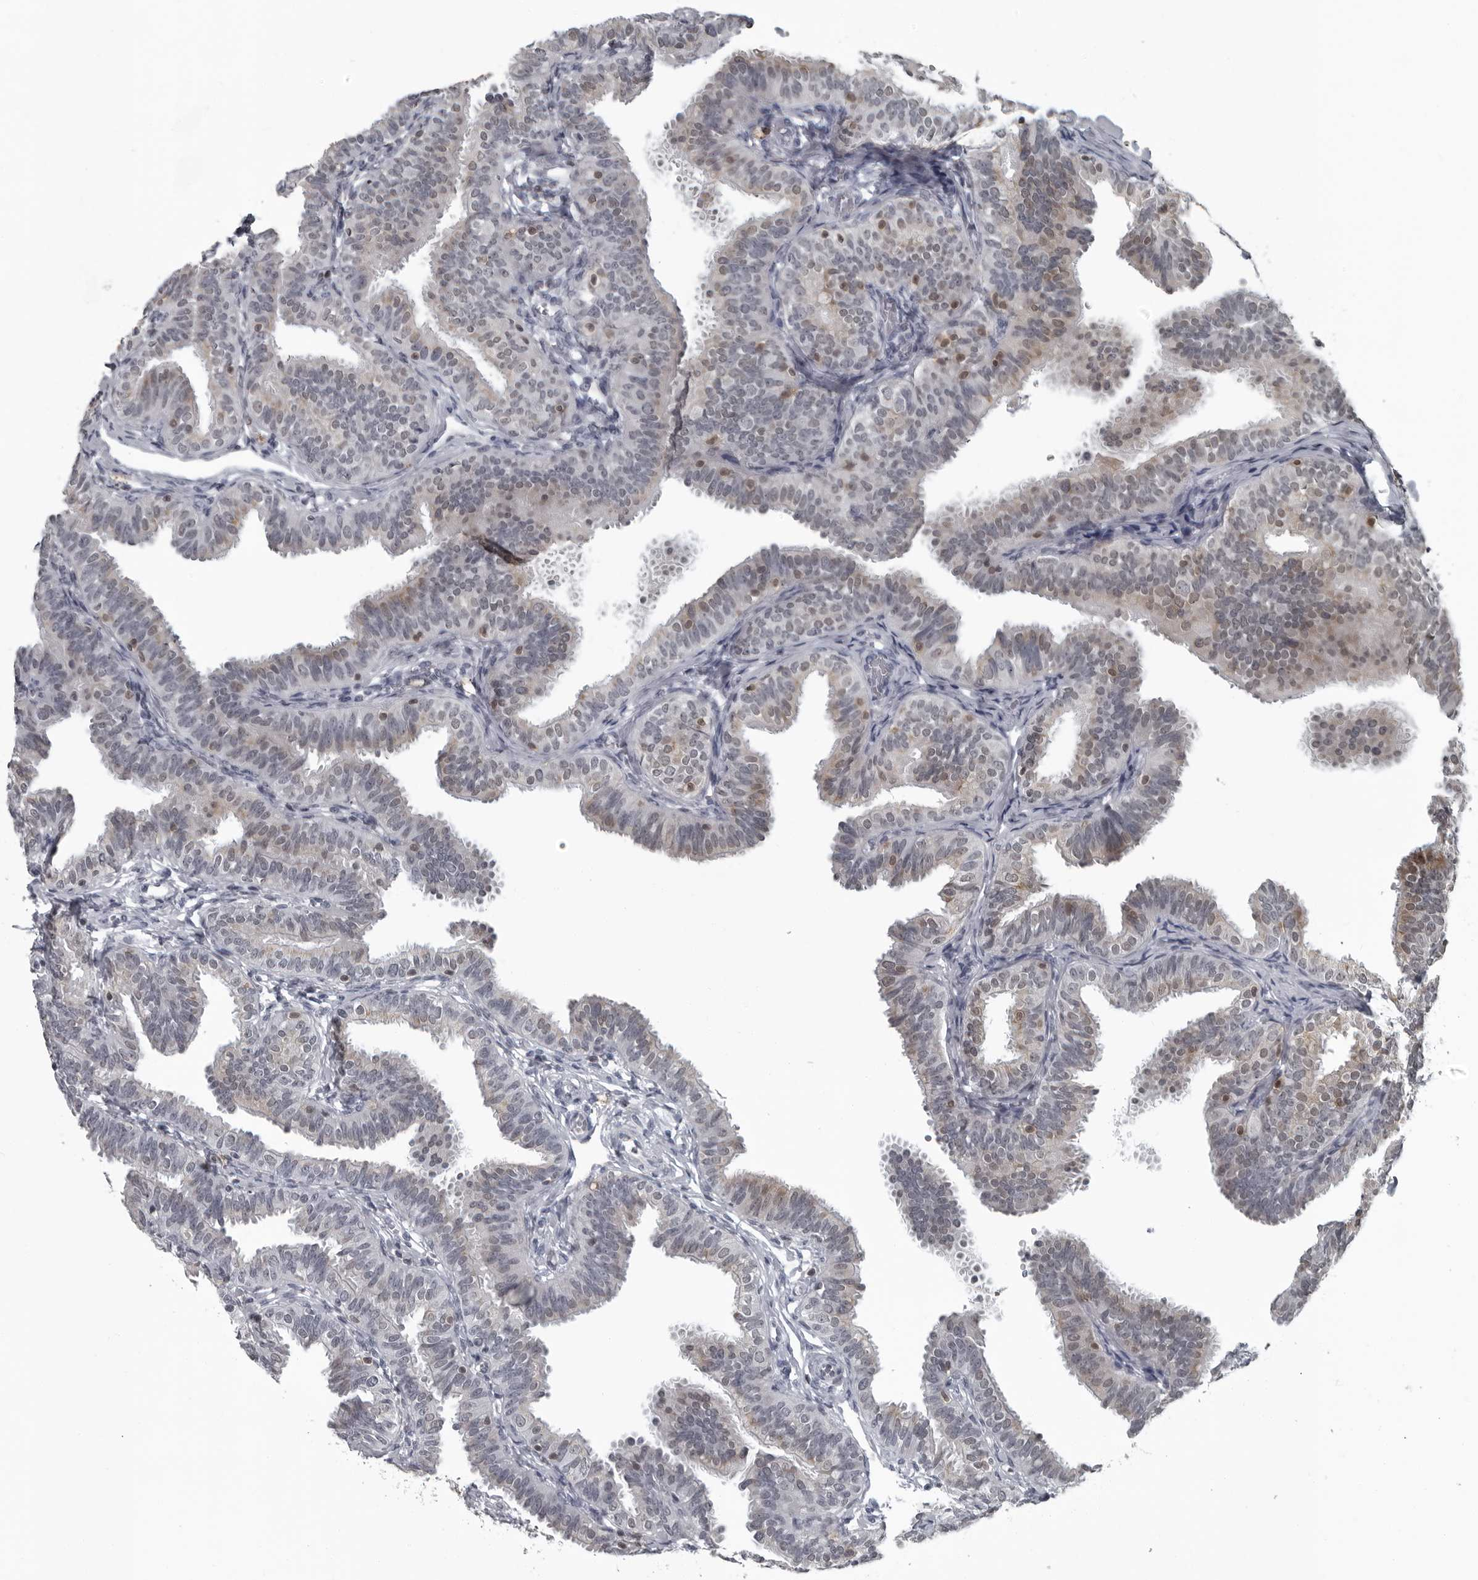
{"staining": {"intensity": "moderate", "quantity": "<25%", "location": "nuclear"}, "tissue": "fallopian tube", "cell_type": "Glandular cells", "image_type": "normal", "snomed": [{"axis": "morphology", "description": "Normal tissue, NOS"}, {"axis": "topography", "description": "Fallopian tube"}], "caption": "A high-resolution histopathology image shows immunohistochemistry (IHC) staining of normal fallopian tube, which reveals moderate nuclear positivity in about <25% of glandular cells. (Brightfield microscopy of DAB IHC at high magnification).", "gene": "RTCA", "patient": {"sex": "female", "age": 35}}